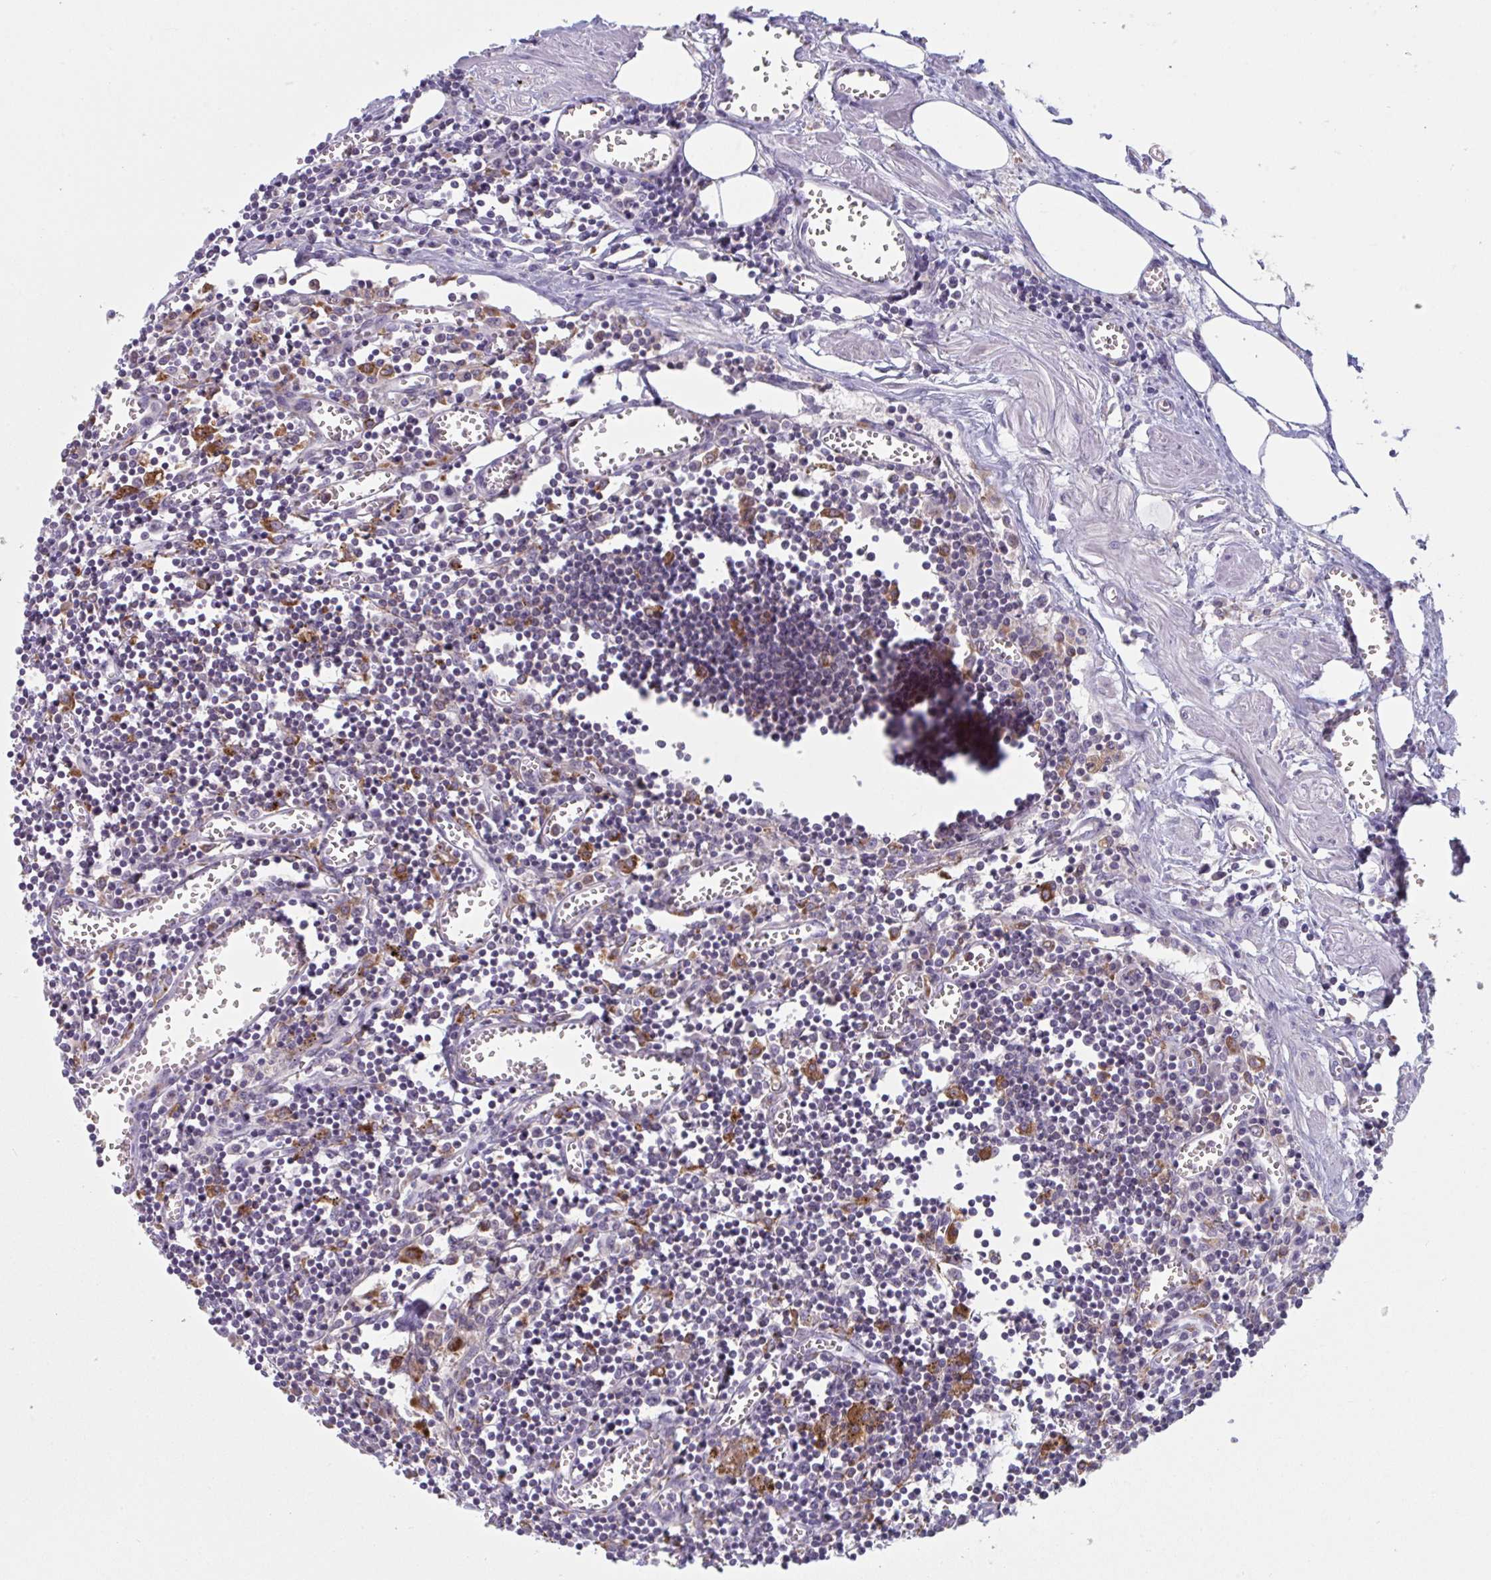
{"staining": {"intensity": "moderate", "quantity": "<25%", "location": "cytoplasmic/membranous"}, "tissue": "lymph node", "cell_type": "Germinal center cells", "image_type": "normal", "snomed": [{"axis": "morphology", "description": "Normal tissue, NOS"}, {"axis": "topography", "description": "Lymph node"}], "caption": "DAB immunohistochemical staining of benign human lymph node shows moderate cytoplasmic/membranous protein expression in approximately <25% of germinal center cells. (DAB (3,3'-diaminobenzidine) = brown stain, brightfield microscopy at high magnification).", "gene": "NIPSNAP1", "patient": {"sex": "male", "age": 66}}